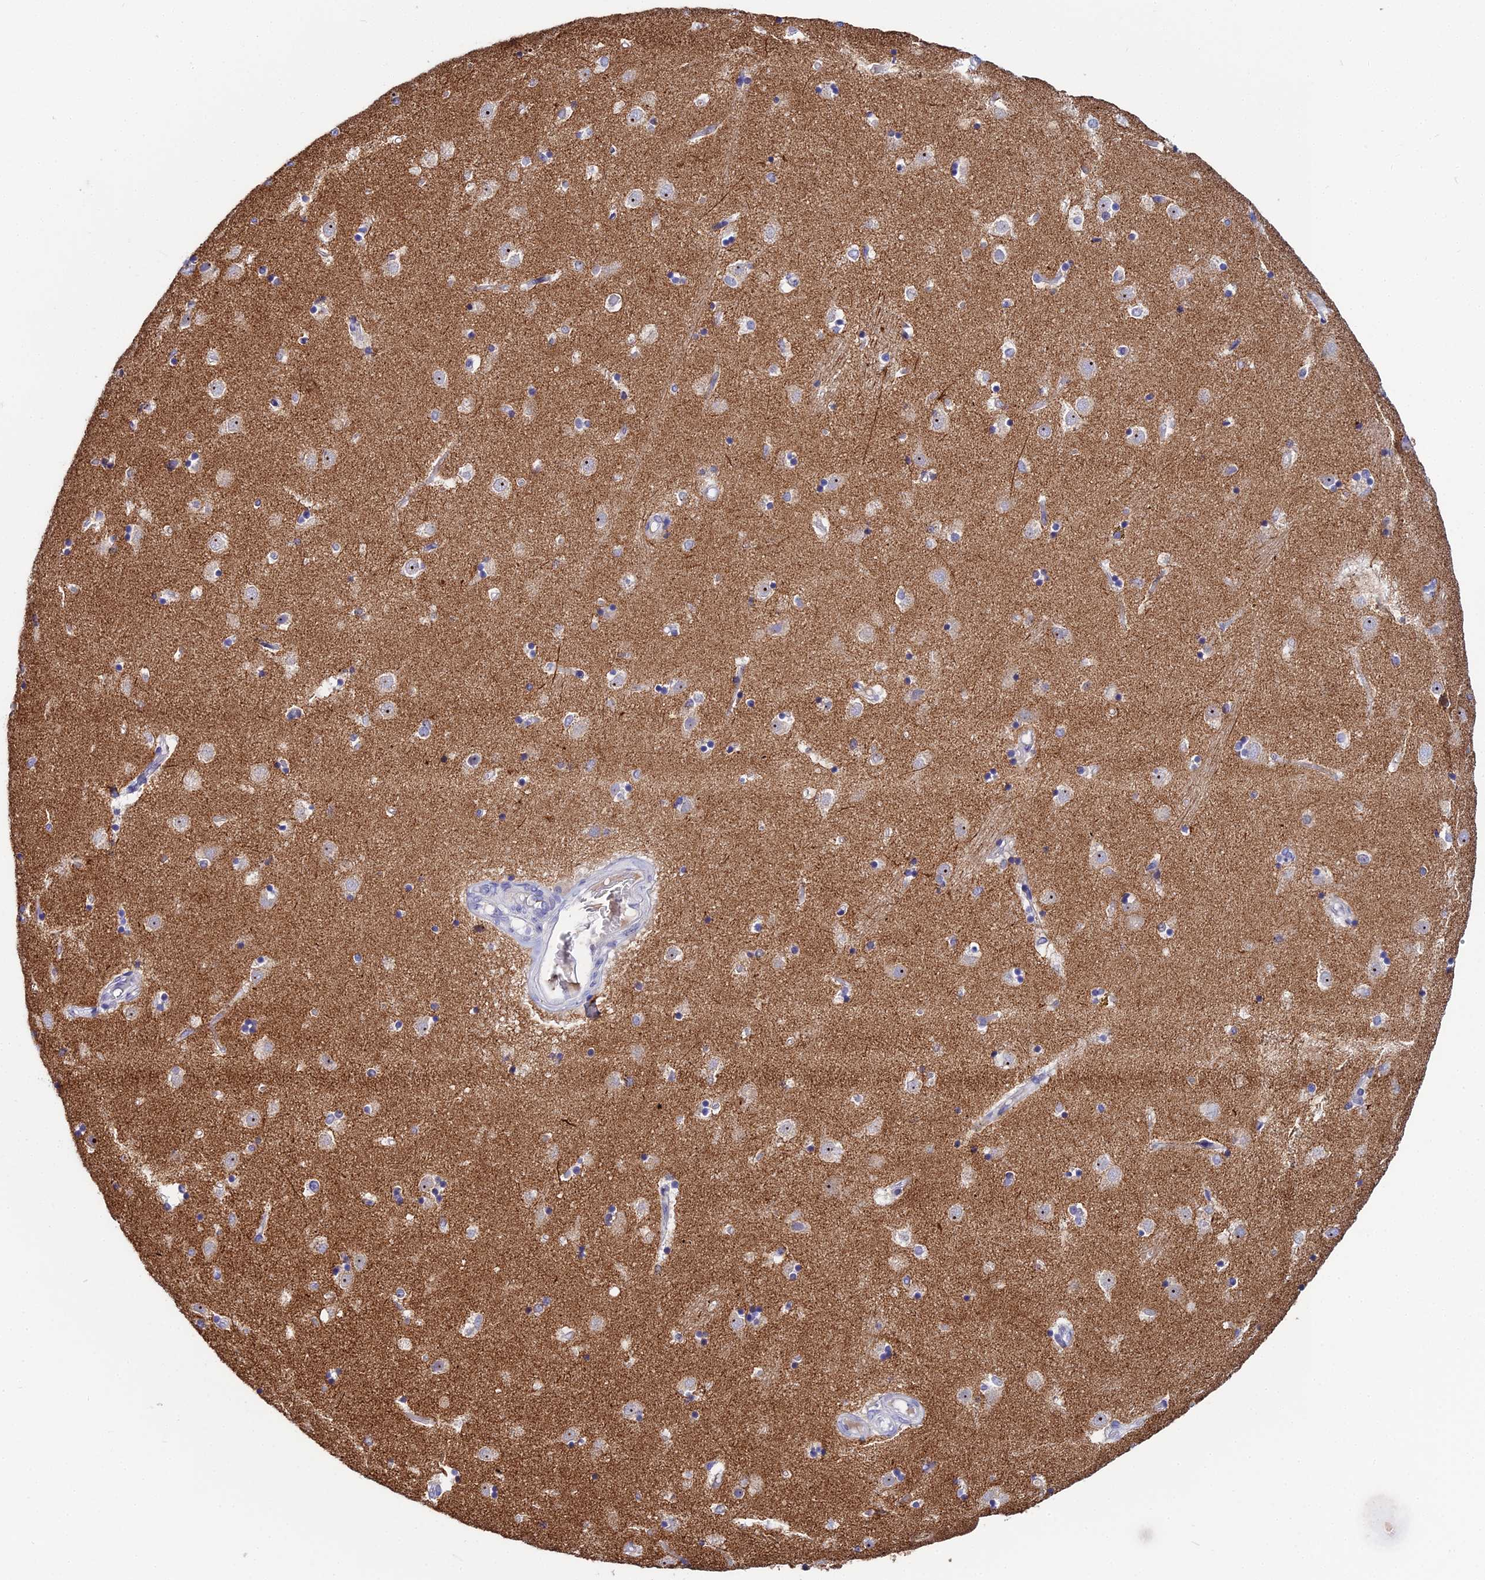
{"staining": {"intensity": "negative", "quantity": "none", "location": "none"}, "tissue": "caudate", "cell_type": "Glial cells", "image_type": "normal", "snomed": [{"axis": "morphology", "description": "Normal tissue, NOS"}, {"axis": "topography", "description": "Lateral ventricle wall"}], "caption": "DAB immunohistochemical staining of normal human caudate displays no significant expression in glial cells. Nuclei are stained in blue.", "gene": "PLPP4", "patient": {"sex": "female", "age": 52}}